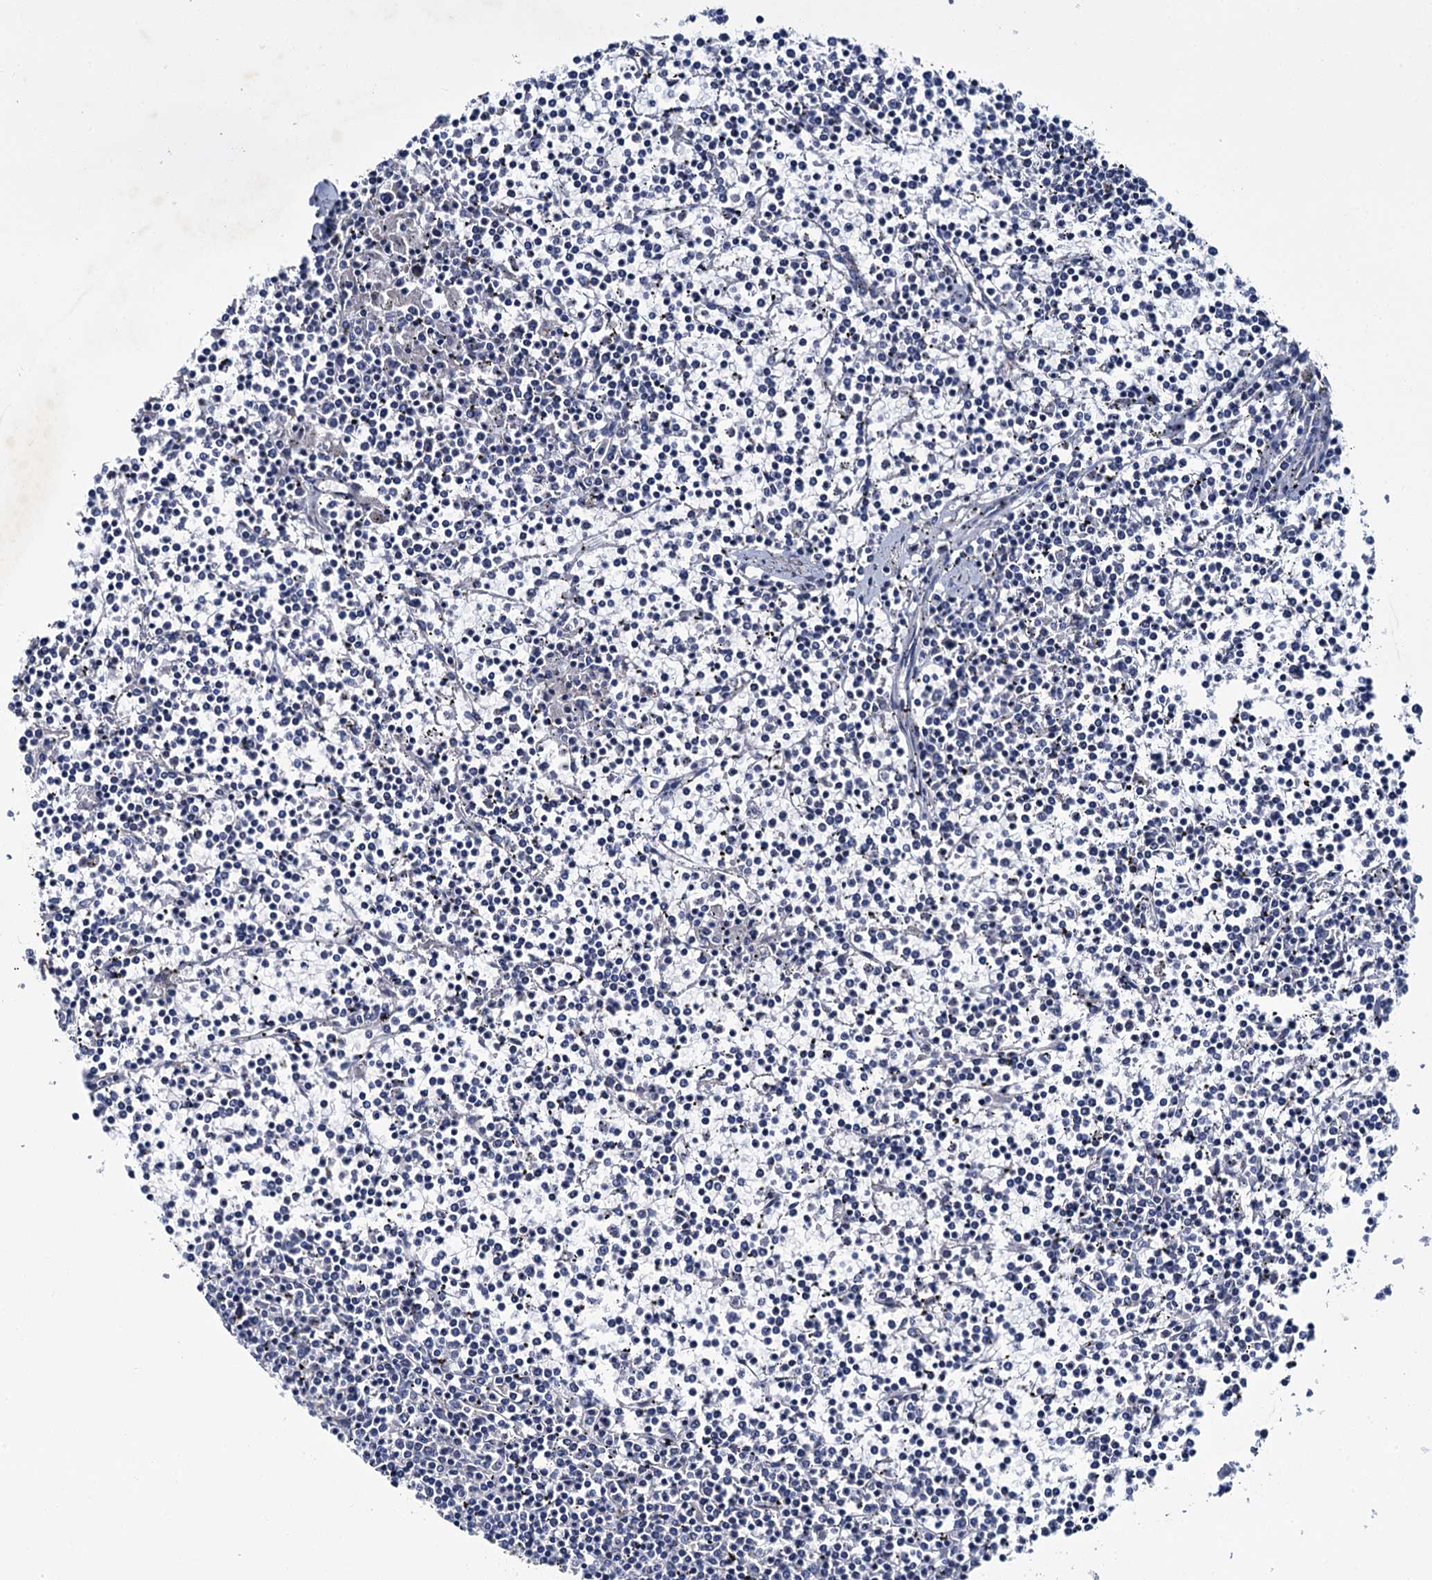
{"staining": {"intensity": "negative", "quantity": "none", "location": "none"}, "tissue": "lymphoma", "cell_type": "Tumor cells", "image_type": "cancer", "snomed": [{"axis": "morphology", "description": "Malignant lymphoma, non-Hodgkin's type, Low grade"}, {"axis": "topography", "description": "Spleen"}], "caption": "IHC micrograph of neoplastic tissue: human malignant lymphoma, non-Hodgkin's type (low-grade) stained with DAB shows no significant protein positivity in tumor cells. The staining was performed using DAB to visualize the protein expression in brown, while the nuclei were stained in blue with hematoxylin (Magnification: 20x).", "gene": "CEP295", "patient": {"sex": "female", "age": 19}}